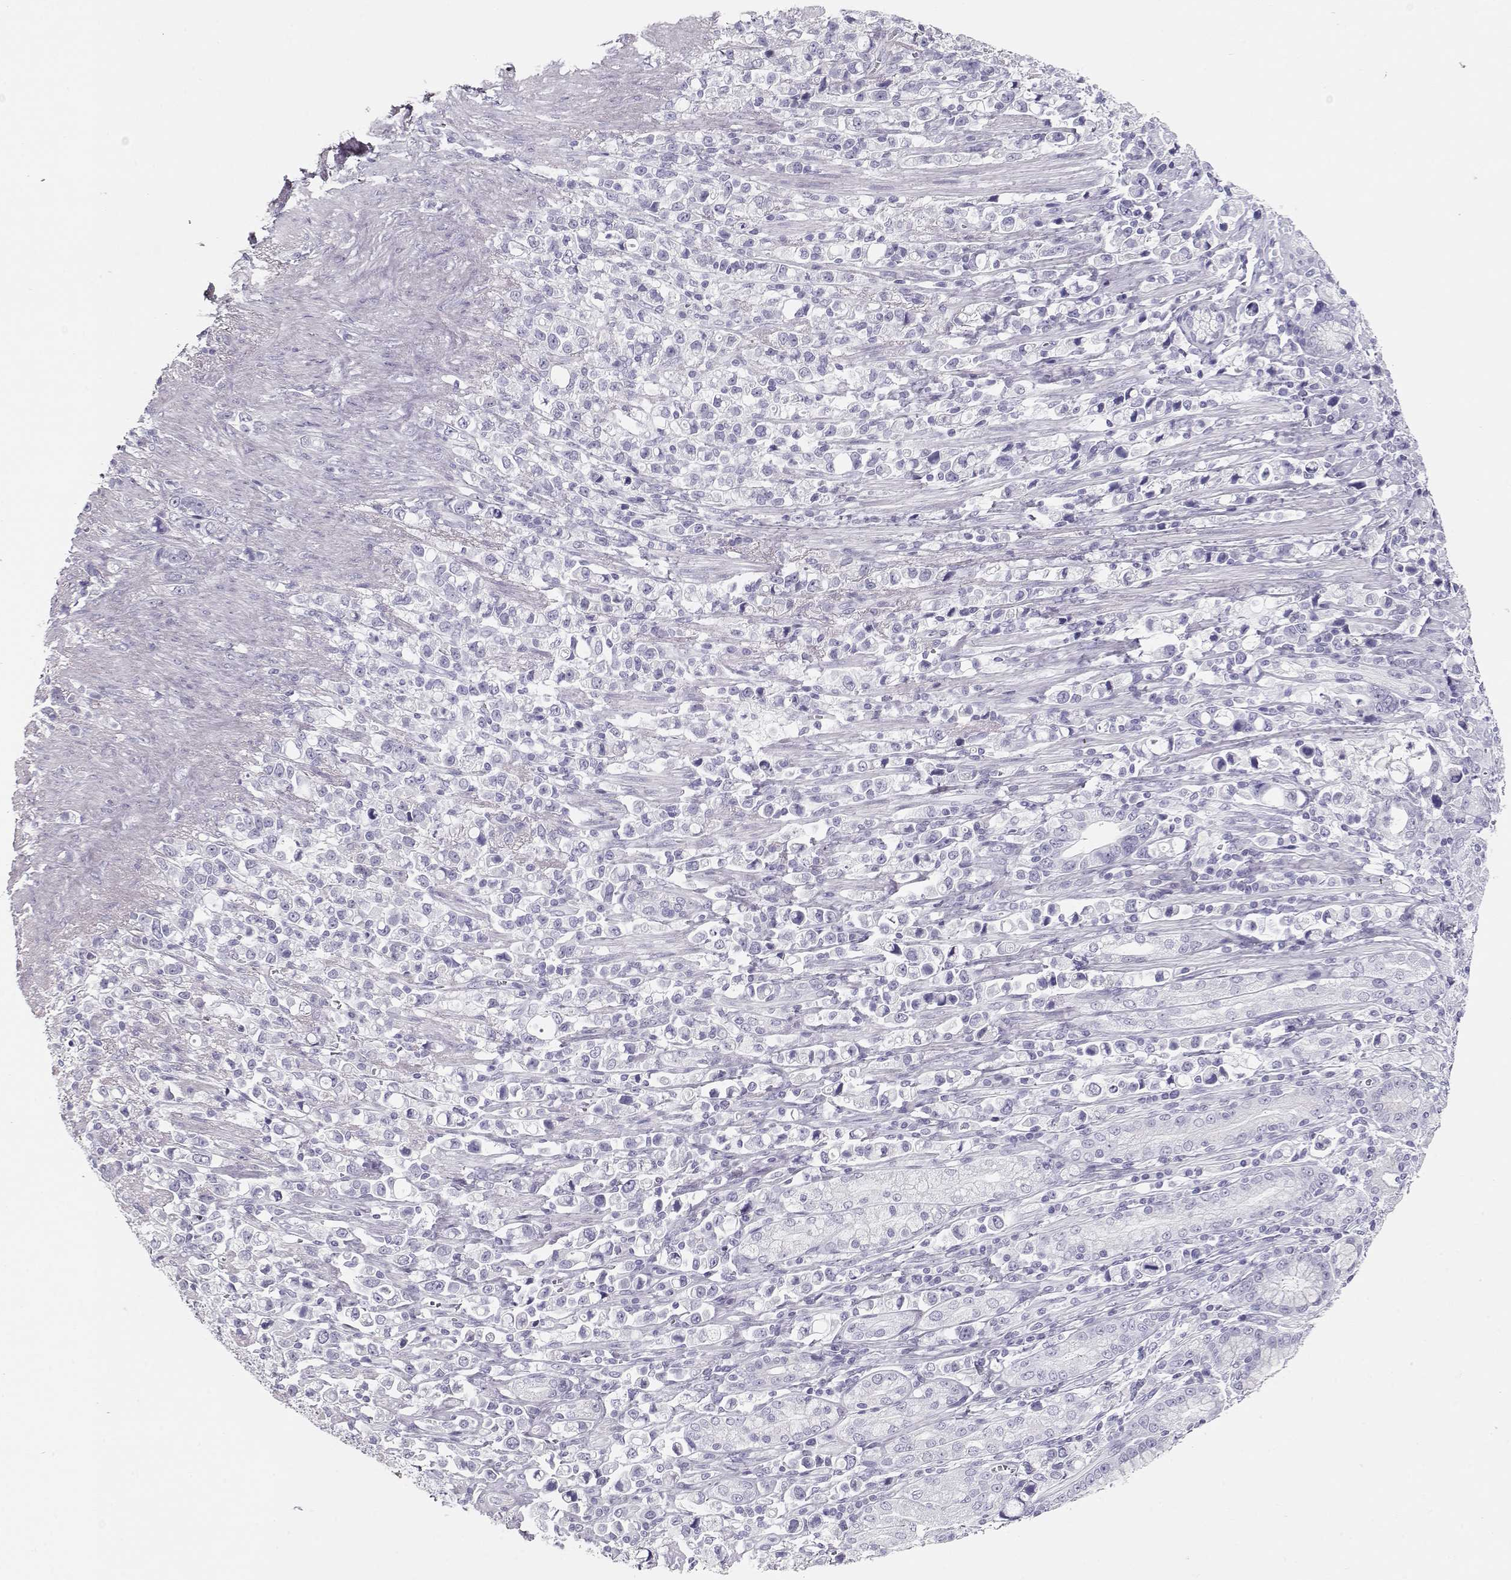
{"staining": {"intensity": "negative", "quantity": "none", "location": "none"}, "tissue": "stomach cancer", "cell_type": "Tumor cells", "image_type": "cancer", "snomed": [{"axis": "morphology", "description": "Adenocarcinoma, NOS"}, {"axis": "topography", "description": "Stomach"}], "caption": "Immunohistochemistry of human stomach adenocarcinoma demonstrates no positivity in tumor cells. The staining is performed using DAB brown chromogen with nuclei counter-stained in using hematoxylin.", "gene": "MAGEC1", "patient": {"sex": "male", "age": 63}}